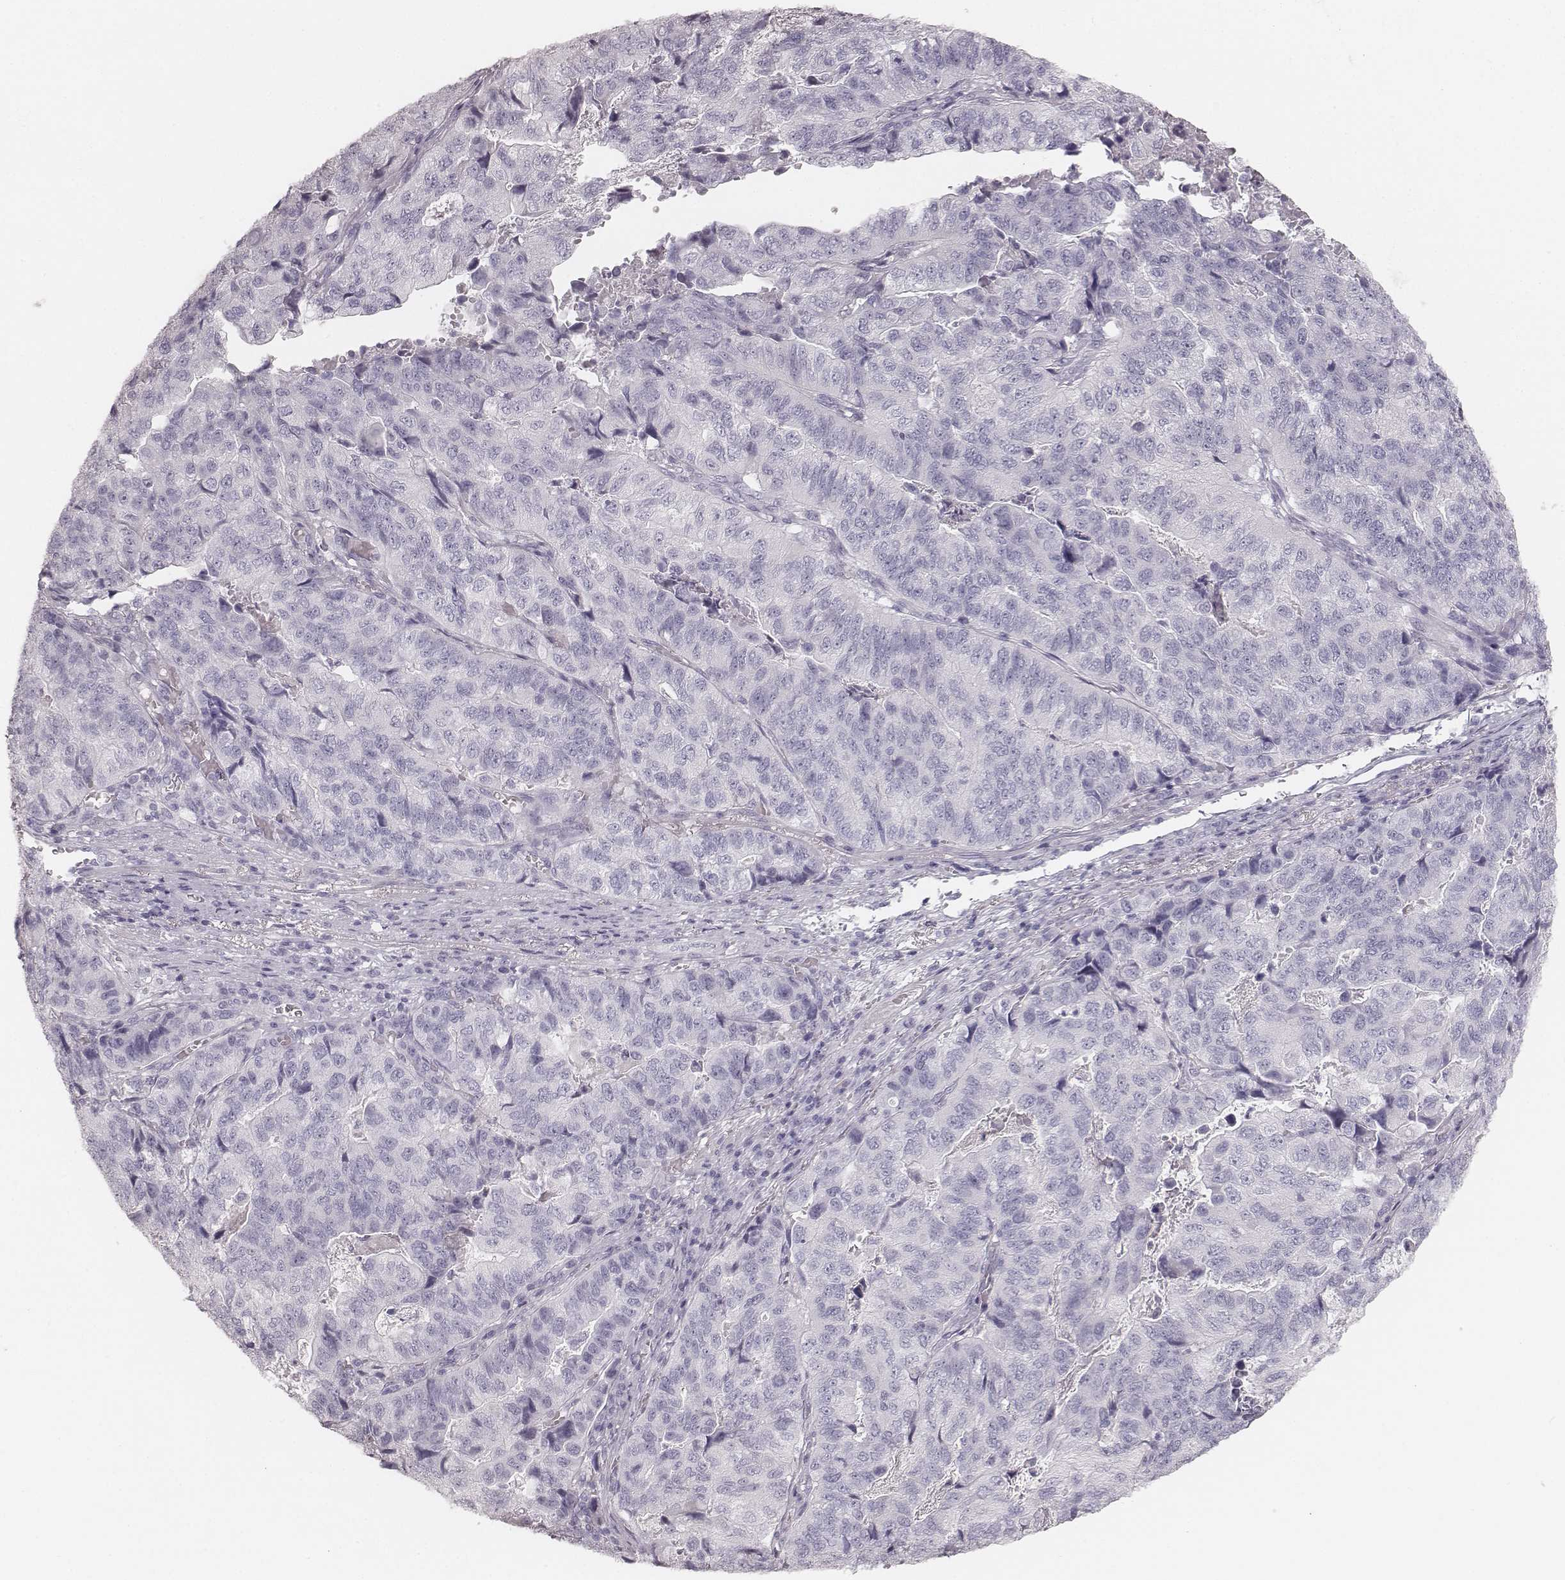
{"staining": {"intensity": "negative", "quantity": "none", "location": "none"}, "tissue": "stomach cancer", "cell_type": "Tumor cells", "image_type": "cancer", "snomed": [{"axis": "morphology", "description": "Adenocarcinoma, NOS"}, {"axis": "topography", "description": "Stomach, upper"}], "caption": "This image is of adenocarcinoma (stomach) stained with immunohistochemistry to label a protein in brown with the nuclei are counter-stained blue. There is no expression in tumor cells.", "gene": "KRT34", "patient": {"sex": "female", "age": 67}}